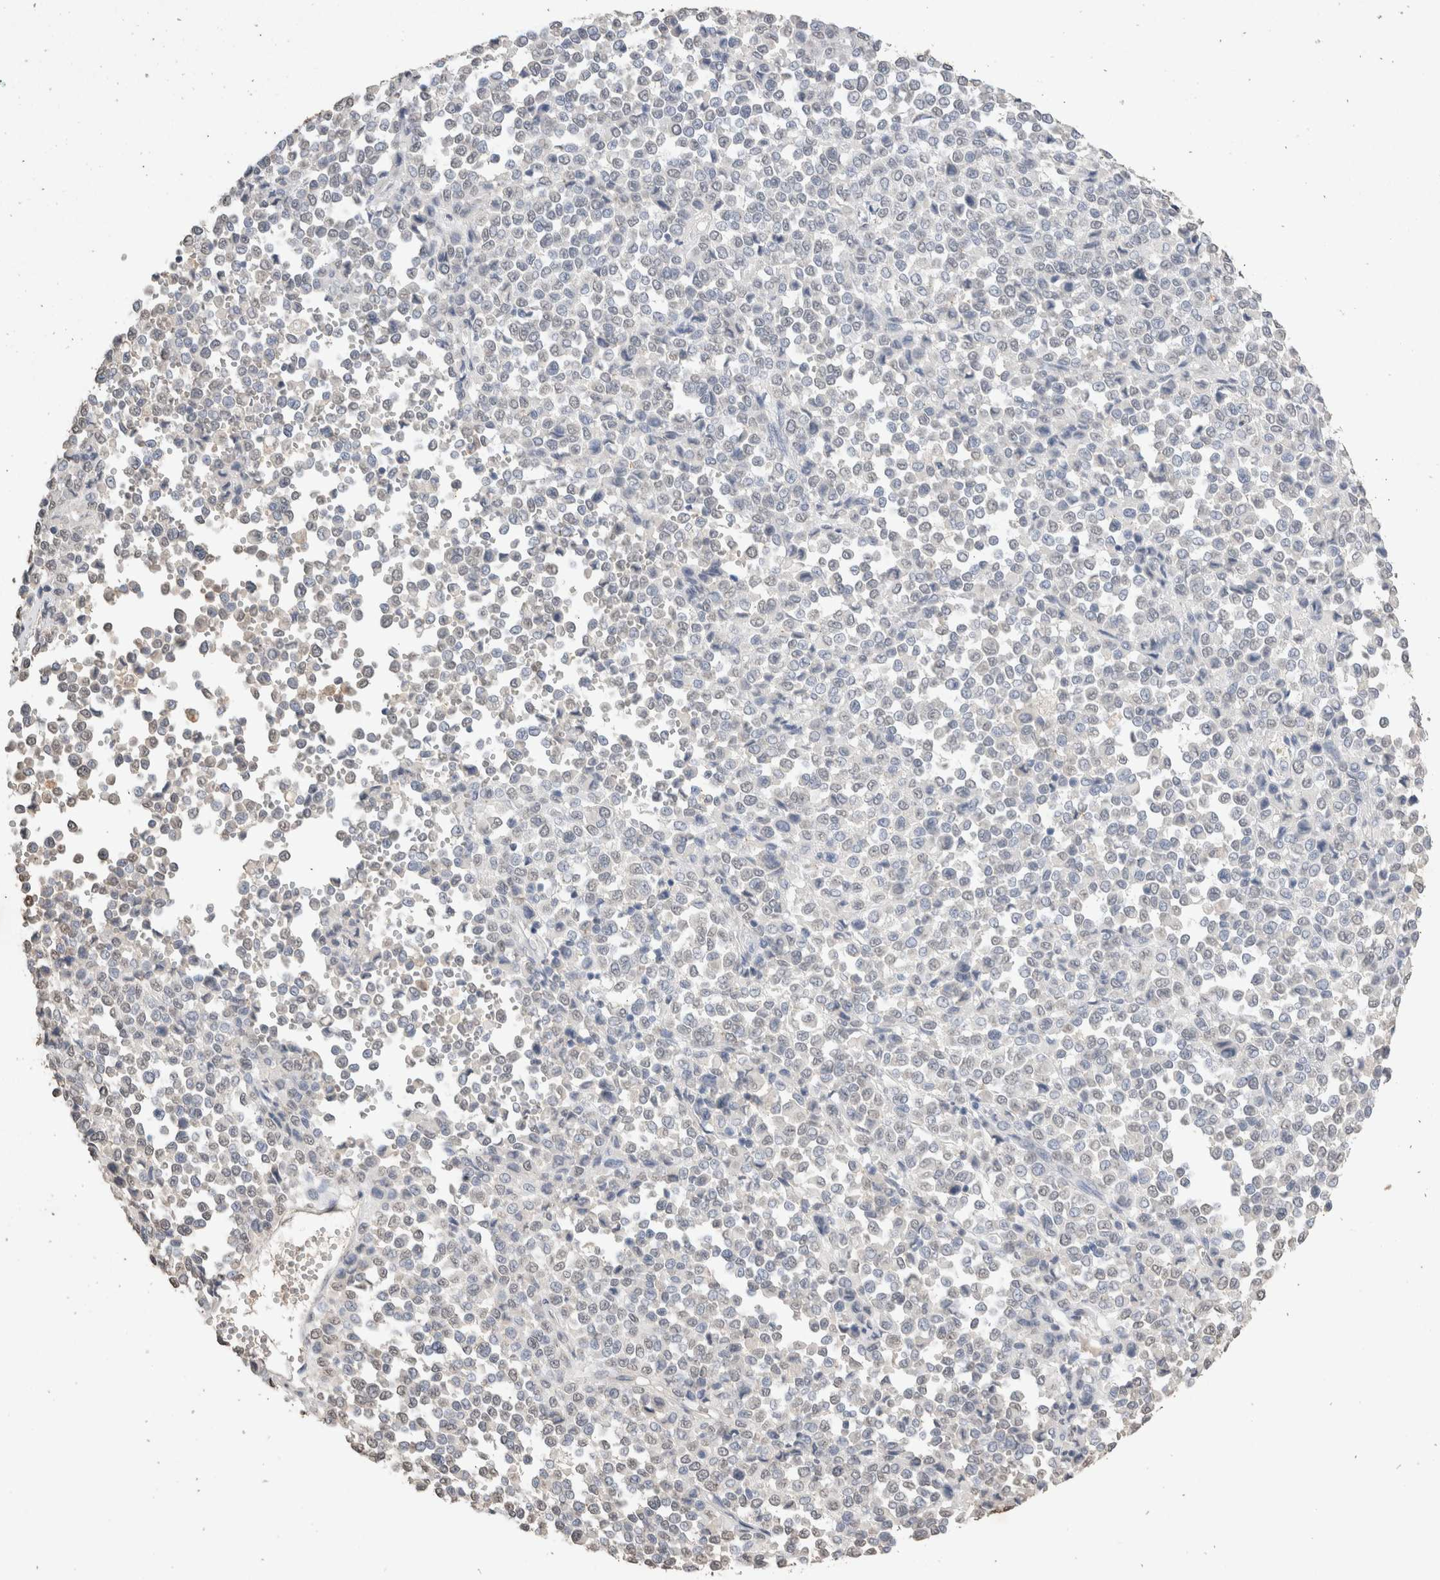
{"staining": {"intensity": "negative", "quantity": "none", "location": "none"}, "tissue": "melanoma", "cell_type": "Tumor cells", "image_type": "cancer", "snomed": [{"axis": "morphology", "description": "Malignant melanoma, Metastatic site"}, {"axis": "topography", "description": "Pancreas"}], "caption": "The photomicrograph shows no staining of tumor cells in malignant melanoma (metastatic site).", "gene": "LGALS2", "patient": {"sex": "female", "age": 30}}